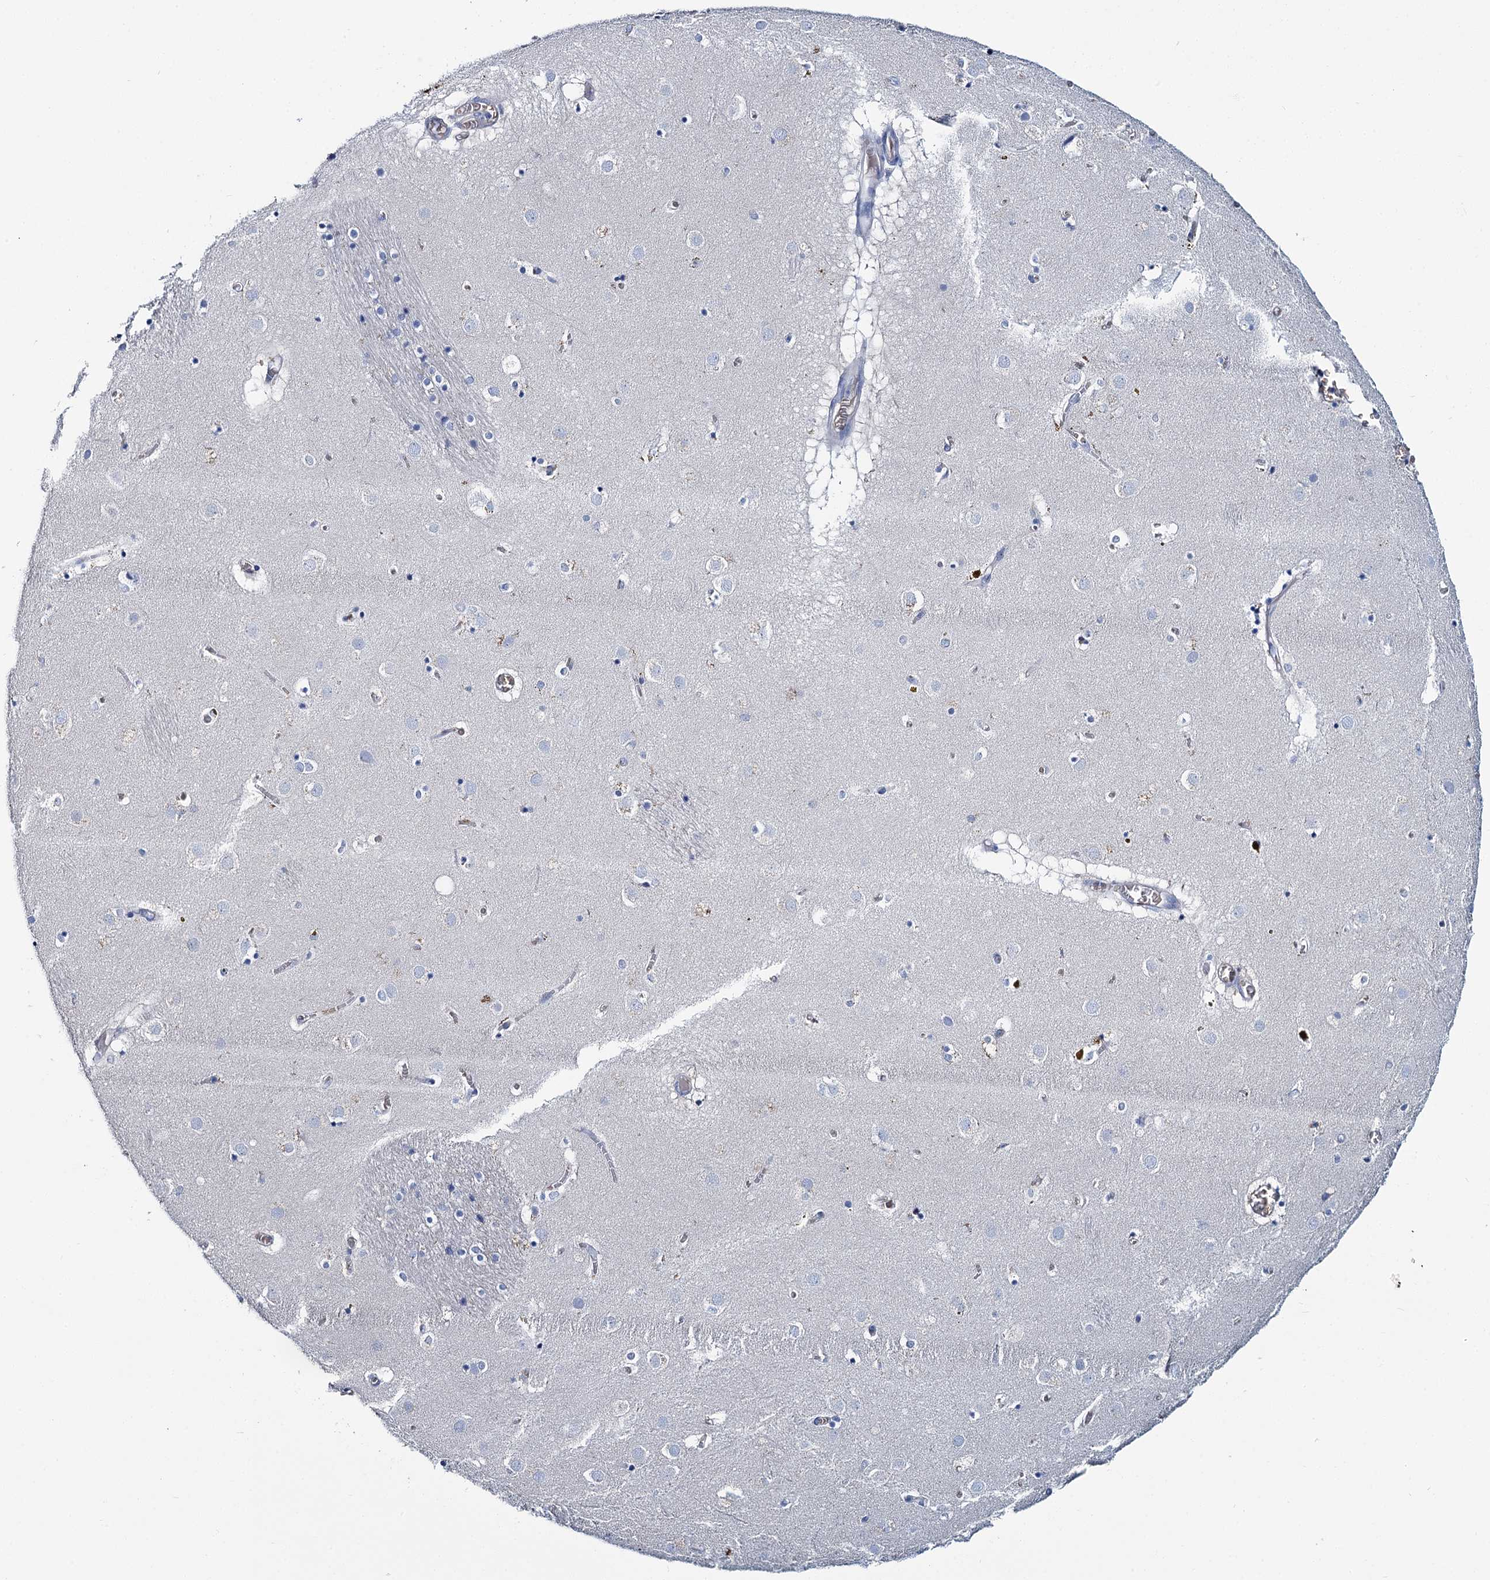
{"staining": {"intensity": "negative", "quantity": "none", "location": "none"}, "tissue": "caudate", "cell_type": "Glial cells", "image_type": "normal", "snomed": [{"axis": "morphology", "description": "Normal tissue, NOS"}, {"axis": "topography", "description": "Lateral ventricle wall"}], "caption": "The immunohistochemistry (IHC) micrograph has no significant expression in glial cells of caudate. The staining is performed using DAB brown chromogen with nuclei counter-stained in using hematoxylin.", "gene": "ATG2A", "patient": {"sex": "male", "age": 70}}